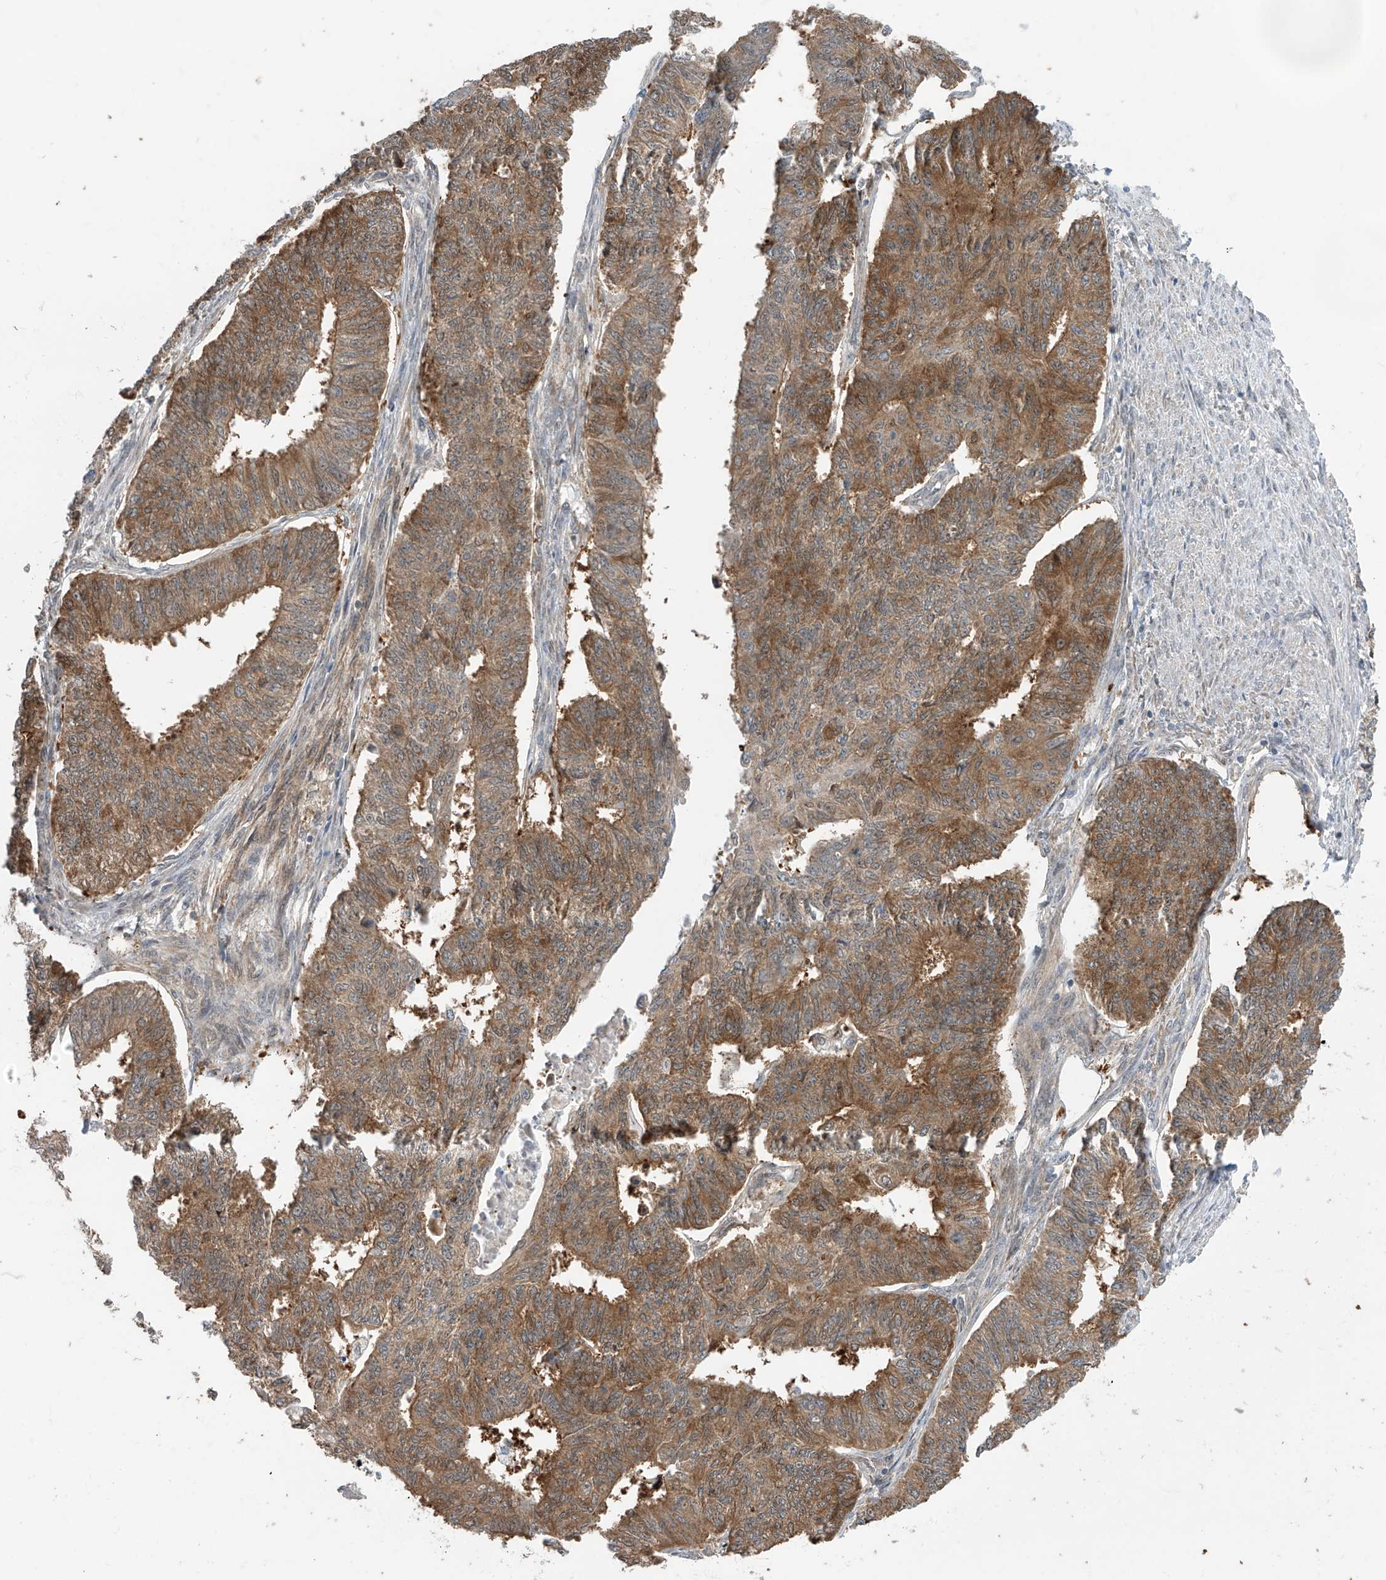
{"staining": {"intensity": "moderate", "quantity": ">75%", "location": "cytoplasmic/membranous"}, "tissue": "endometrial cancer", "cell_type": "Tumor cells", "image_type": "cancer", "snomed": [{"axis": "morphology", "description": "Adenocarcinoma, NOS"}, {"axis": "topography", "description": "Endometrium"}], "caption": "Brown immunohistochemical staining in human endometrial cancer demonstrates moderate cytoplasmic/membranous expression in approximately >75% of tumor cells.", "gene": "TTC38", "patient": {"sex": "female", "age": 32}}